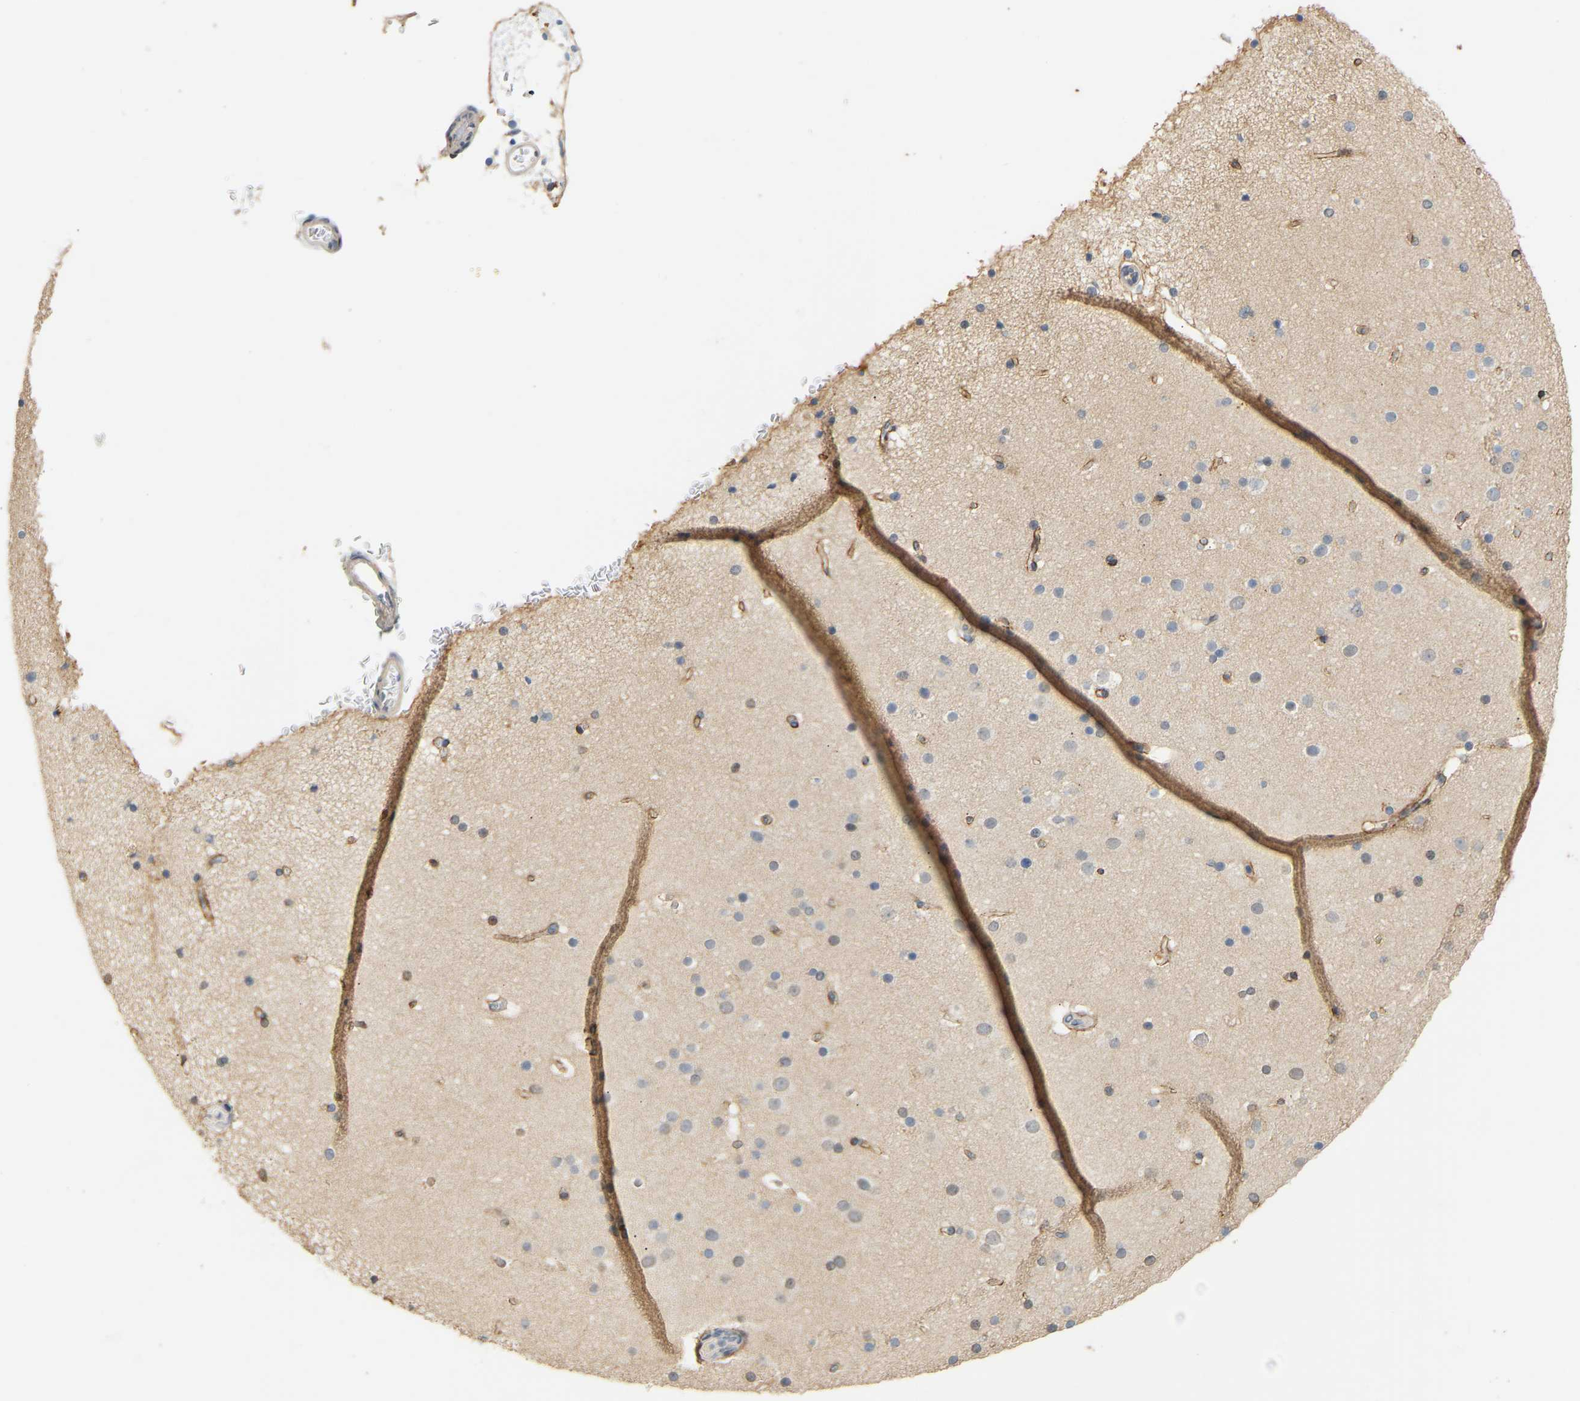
{"staining": {"intensity": "moderate", "quantity": ">75%", "location": "cytoplasmic/membranous"}, "tissue": "cerebral cortex", "cell_type": "Endothelial cells", "image_type": "normal", "snomed": [{"axis": "morphology", "description": "Normal tissue, NOS"}, {"axis": "topography", "description": "Cerebral cortex"}], "caption": "This histopathology image displays IHC staining of unremarkable human cerebral cortex, with medium moderate cytoplasmic/membranous expression in approximately >75% of endothelial cells.", "gene": "PTPN4", "patient": {"sex": "male", "age": 57}}